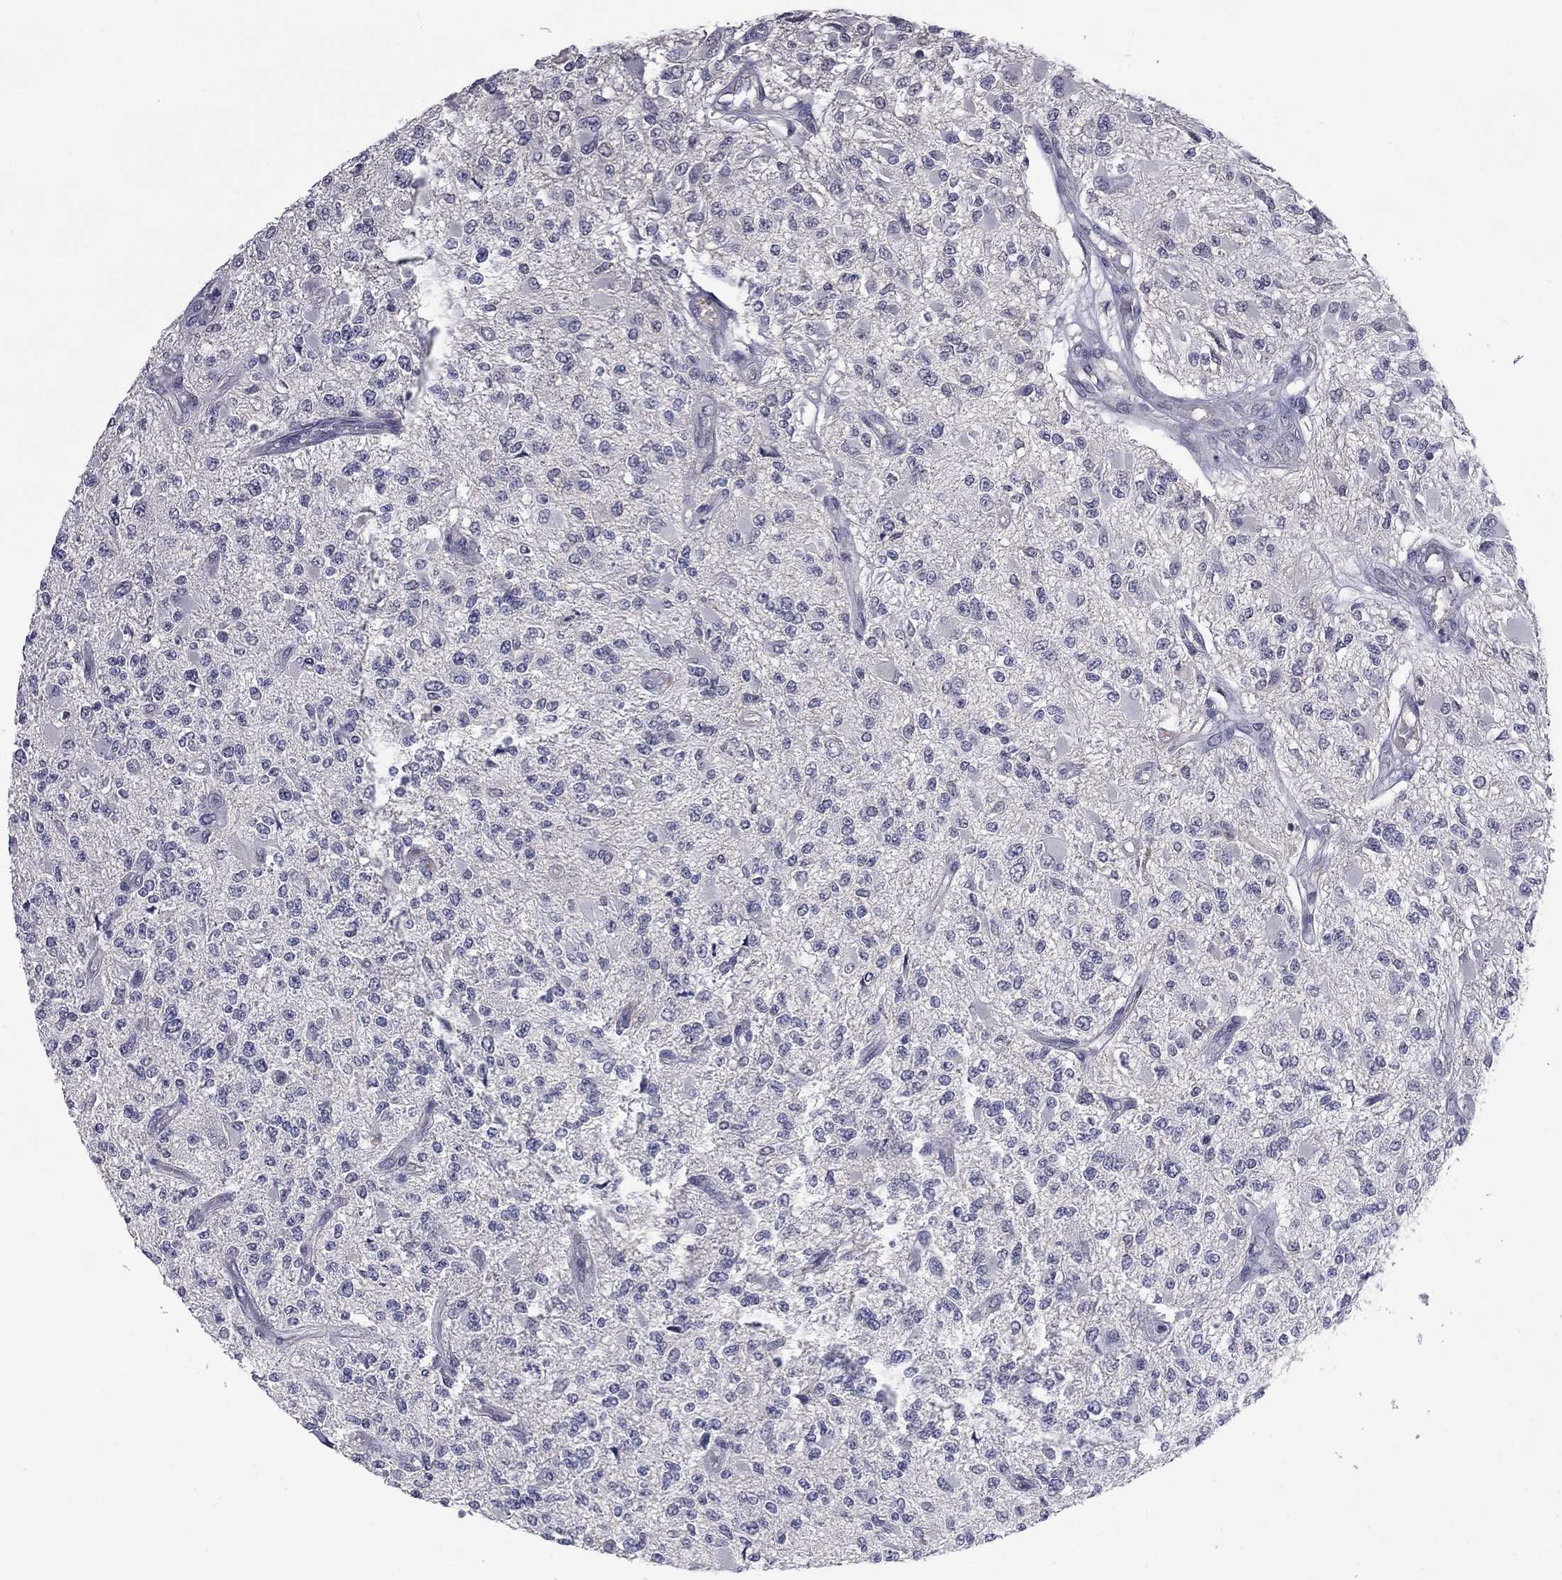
{"staining": {"intensity": "negative", "quantity": "none", "location": "none"}, "tissue": "glioma", "cell_type": "Tumor cells", "image_type": "cancer", "snomed": [{"axis": "morphology", "description": "Glioma, malignant, High grade"}, {"axis": "topography", "description": "Brain"}], "caption": "The micrograph shows no staining of tumor cells in high-grade glioma (malignant).", "gene": "IP6K3", "patient": {"sex": "female", "age": 63}}